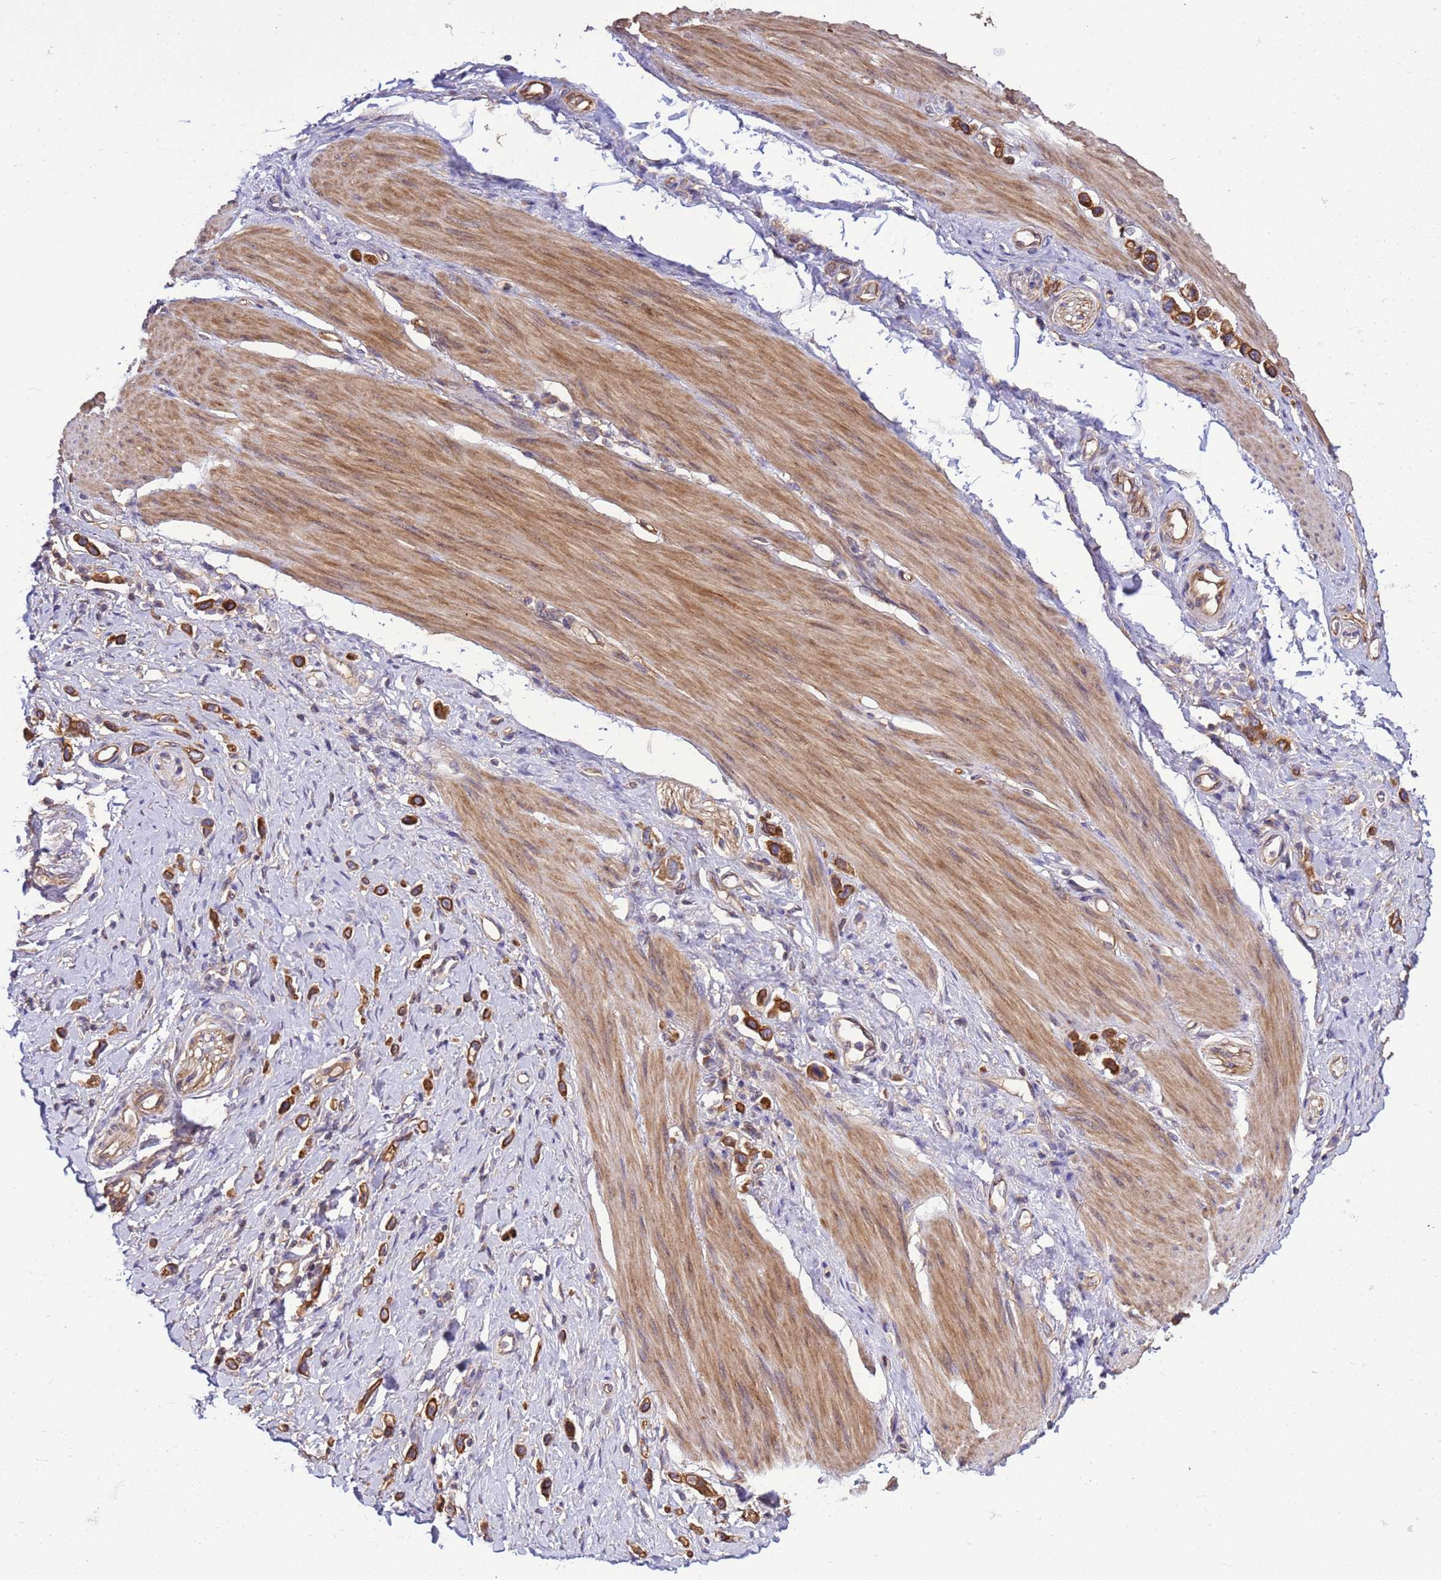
{"staining": {"intensity": "strong", "quantity": ">75%", "location": "cytoplasmic/membranous"}, "tissue": "stomach cancer", "cell_type": "Tumor cells", "image_type": "cancer", "snomed": [{"axis": "morphology", "description": "Adenocarcinoma, NOS"}, {"axis": "topography", "description": "Stomach"}], "caption": "Immunohistochemistry of human stomach cancer exhibits high levels of strong cytoplasmic/membranous staining in approximately >75% of tumor cells.", "gene": "SMCO3", "patient": {"sex": "female", "age": 65}}